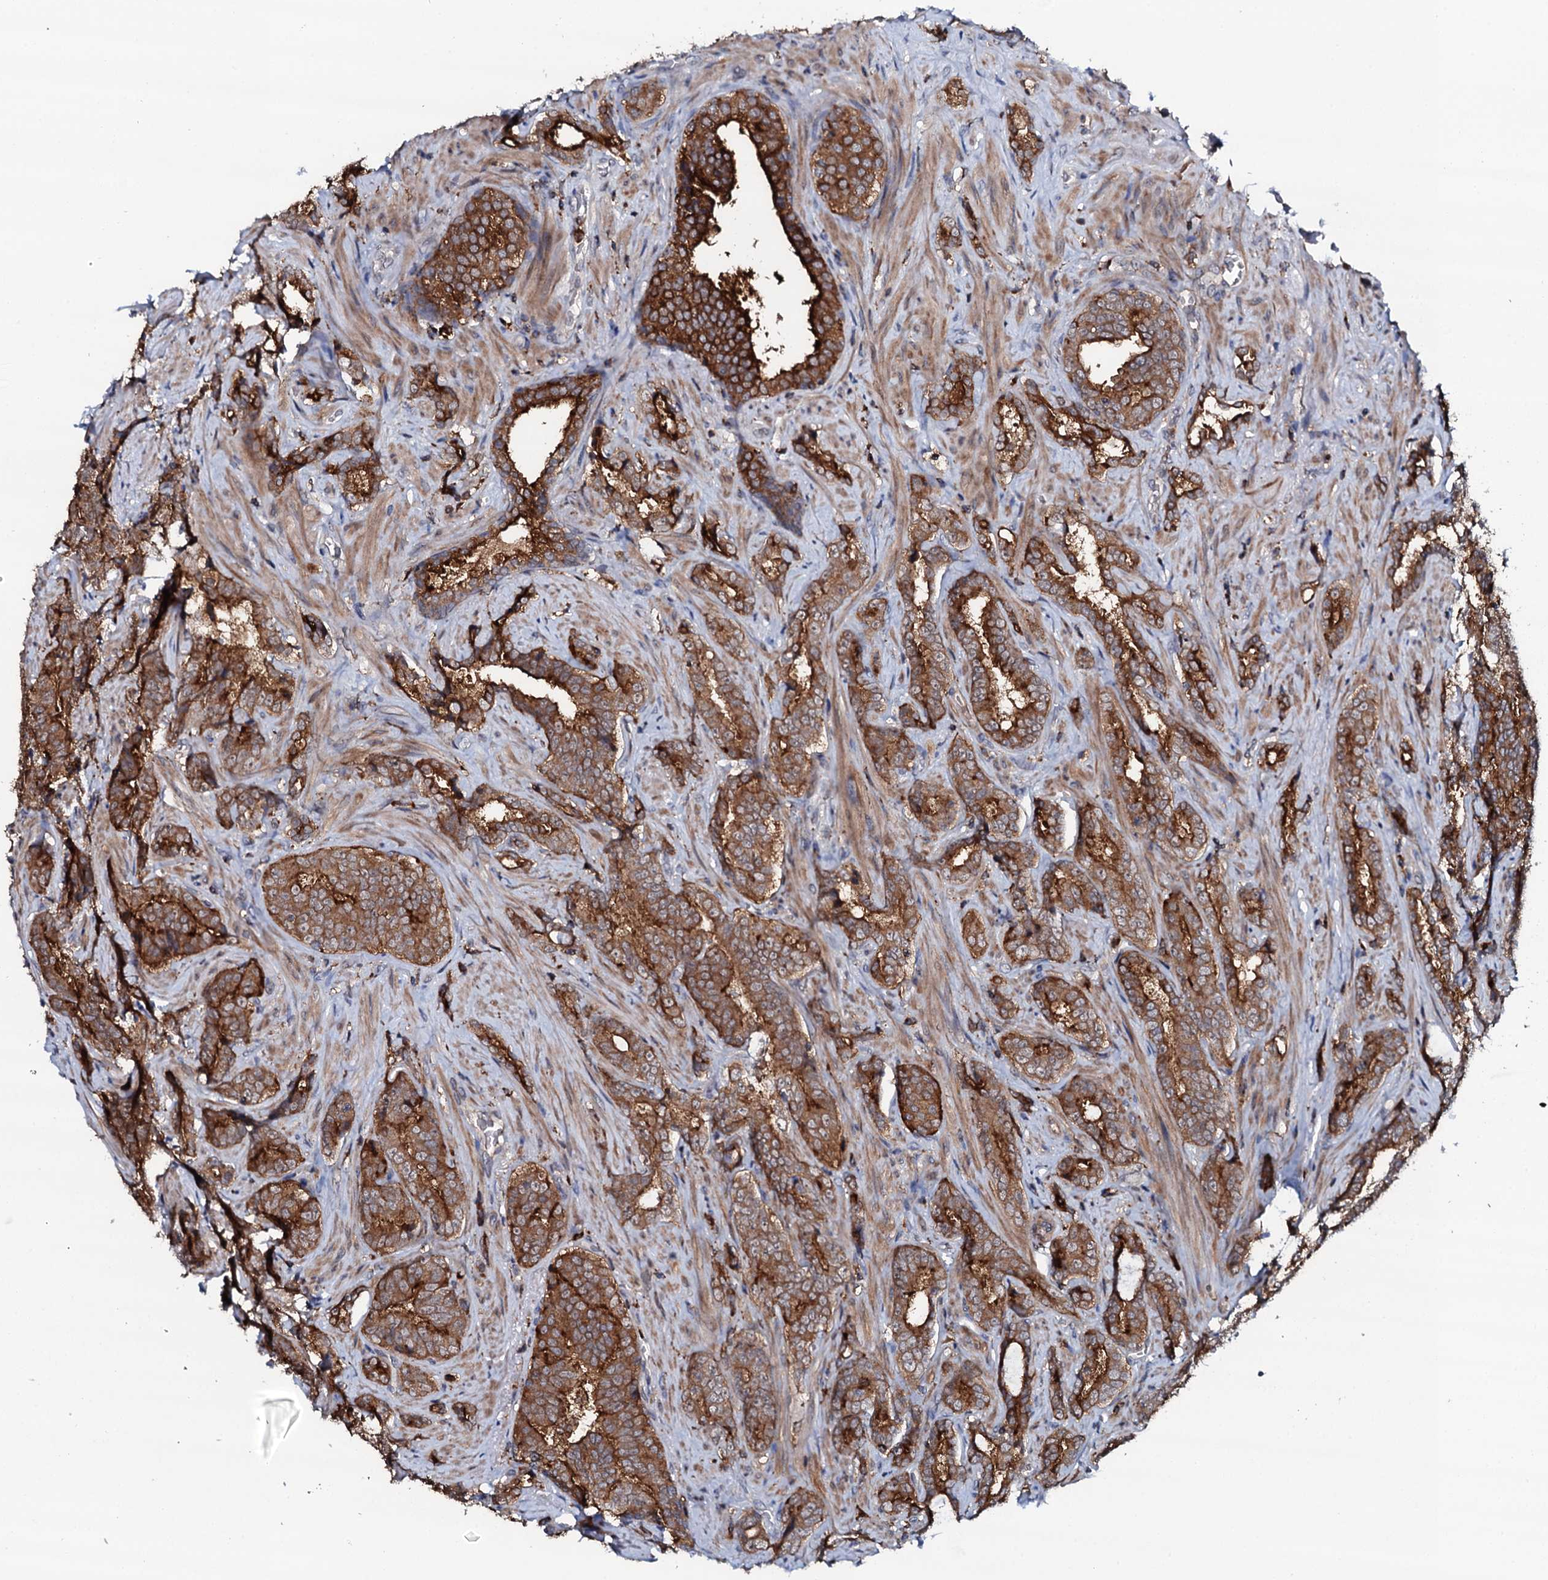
{"staining": {"intensity": "strong", "quantity": ">75%", "location": "cytoplasmic/membranous"}, "tissue": "prostate cancer", "cell_type": "Tumor cells", "image_type": "cancer", "snomed": [{"axis": "morphology", "description": "Adenocarcinoma, High grade"}, {"axis": "topography", "description": "Prostate and seminal vesicle, NOS"}], "caption": "Tumor cells demonstrate high levels of strong cytoplasmic/membranous staining in approximately >75% of cells in adenocarcinoma (high-grade) (prostate).", "gene": "VAMP8", "patient": {"sex": "male", "age": 67}}